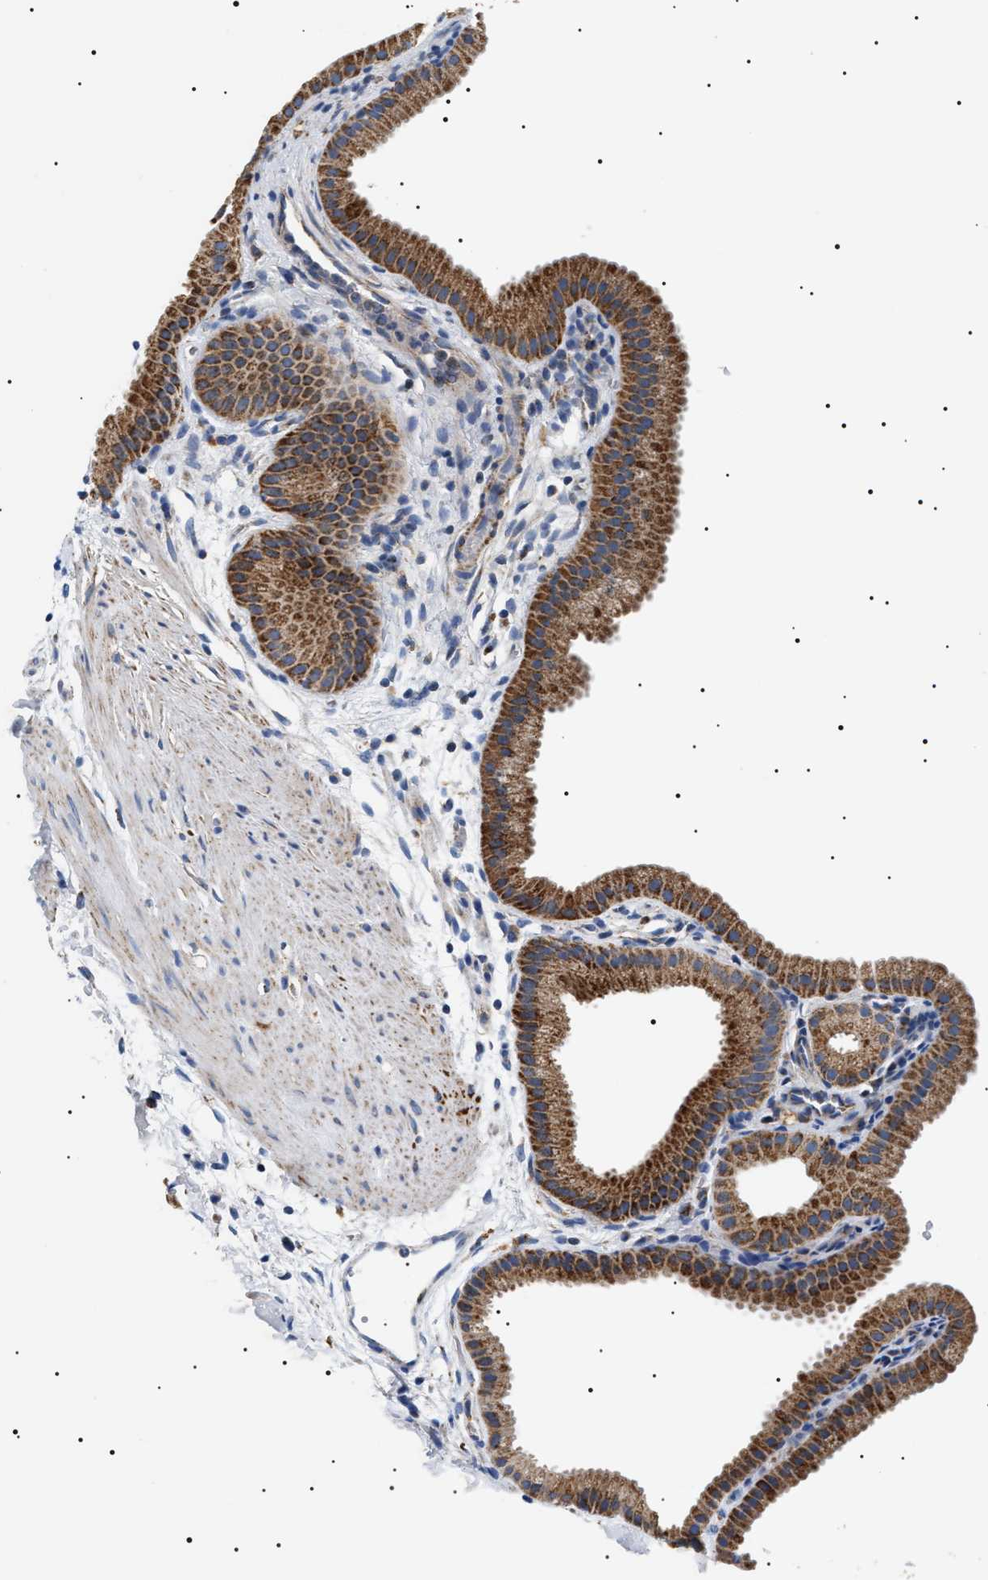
{"staining": {"intensity": "strong", "quantity": ">75%", "location": "cytoplasmic/membranous"}, "tissue": "gallbladder", "cell_type": "Glandular cells", "image_type": "normal", "snomed": [{"axis": "morphology", "description": "Normal tissue, NOS"}, {"axis": "topography", "description": "Gallbladder"}], "caption": "Immunohistochemistry (IHC) micrograph of unremarkable human gallbladder stained for a protein (brown), which demonstrates high levels of strong cytoplasmic/membranous staining in about >75% of glandular cells.", "gene": "OXSM", "patient": {"sex": "female", "age": 64}}